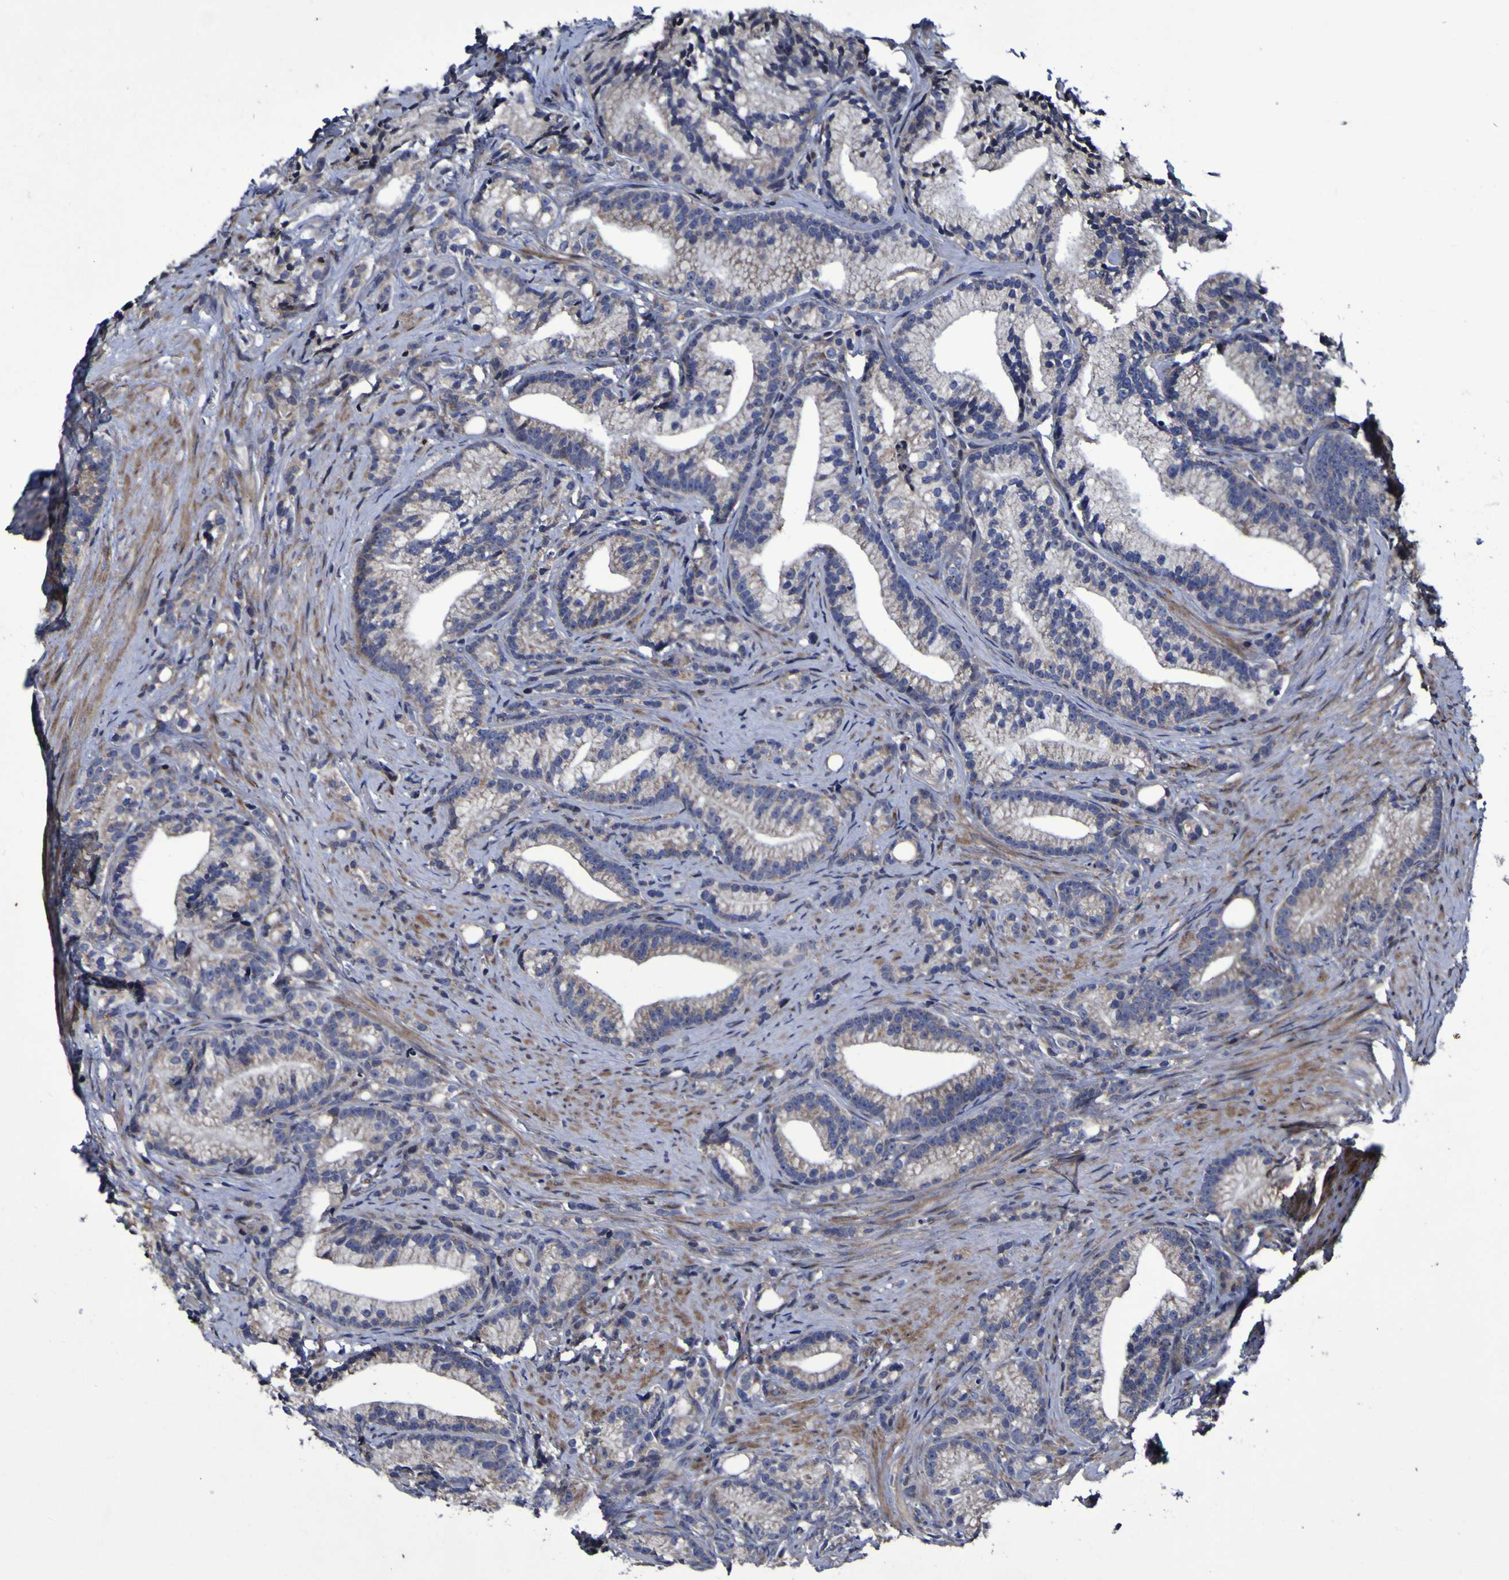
{"staining": {"intensity": "weak", "quantity": "<25%", "location": "cytoplasmic/membranous"}, "tissue": "prostate cancer", "cell_type": "Tumor cells", "image_type": "cancer", "snomed": [{"axis": "morphology", "description": "Adenocarcinoma, Low grade"}, {"axis": "topography", "description": "Prostate"}], "caption": "Immunohistochemical staining of human prostate cancer reveals no significant expression in tumor cells. (DAB (3,3'-diaminobenzidine) IHC, high magnification).", "gene": "P3H1", "patient": {"sex": "male", "age": 89}}